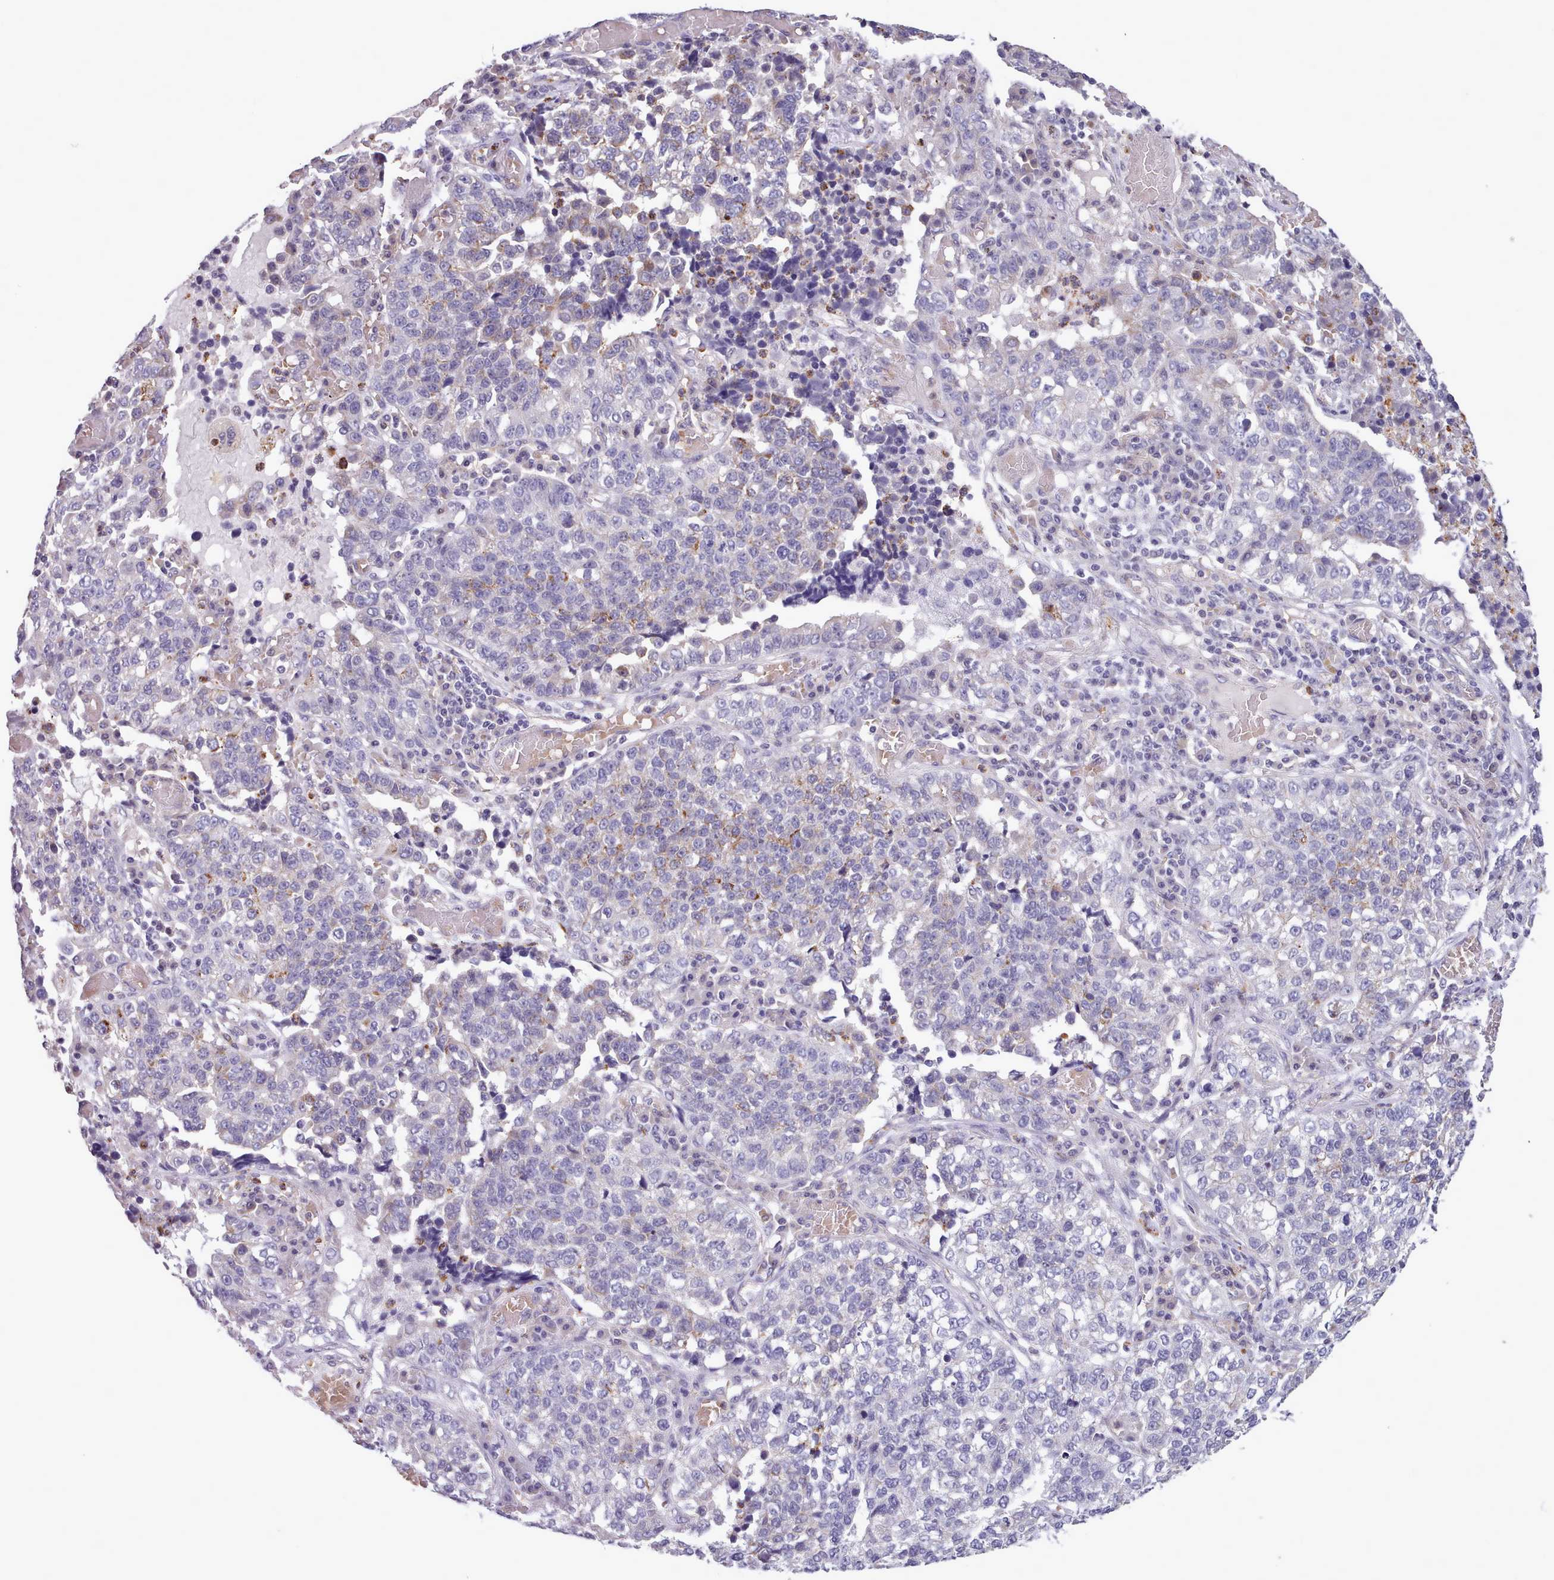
{"staining": {"intensity": "weak", "quantity": "<25%", "location": "cytoplasmic/membranous"}, "tissue": "lung cancer", "cell_type": "Tumor cells", "image_type": "cancer", "snomed": [{"axis": "morphology", "description": "Adenocarcinoma, NOS"}, {"axis": "topography", "description": "Lung"}], "caption": "High magnification brightfield microscopy of lung cancer stained with DAB (3,3'-diaminobenzidine) (brown) and counterstained with hematoxylin (blue): tumor cells show no significant staining.", "gene": "KCTD16", "patient": {"sex": "male", "age": 49}}